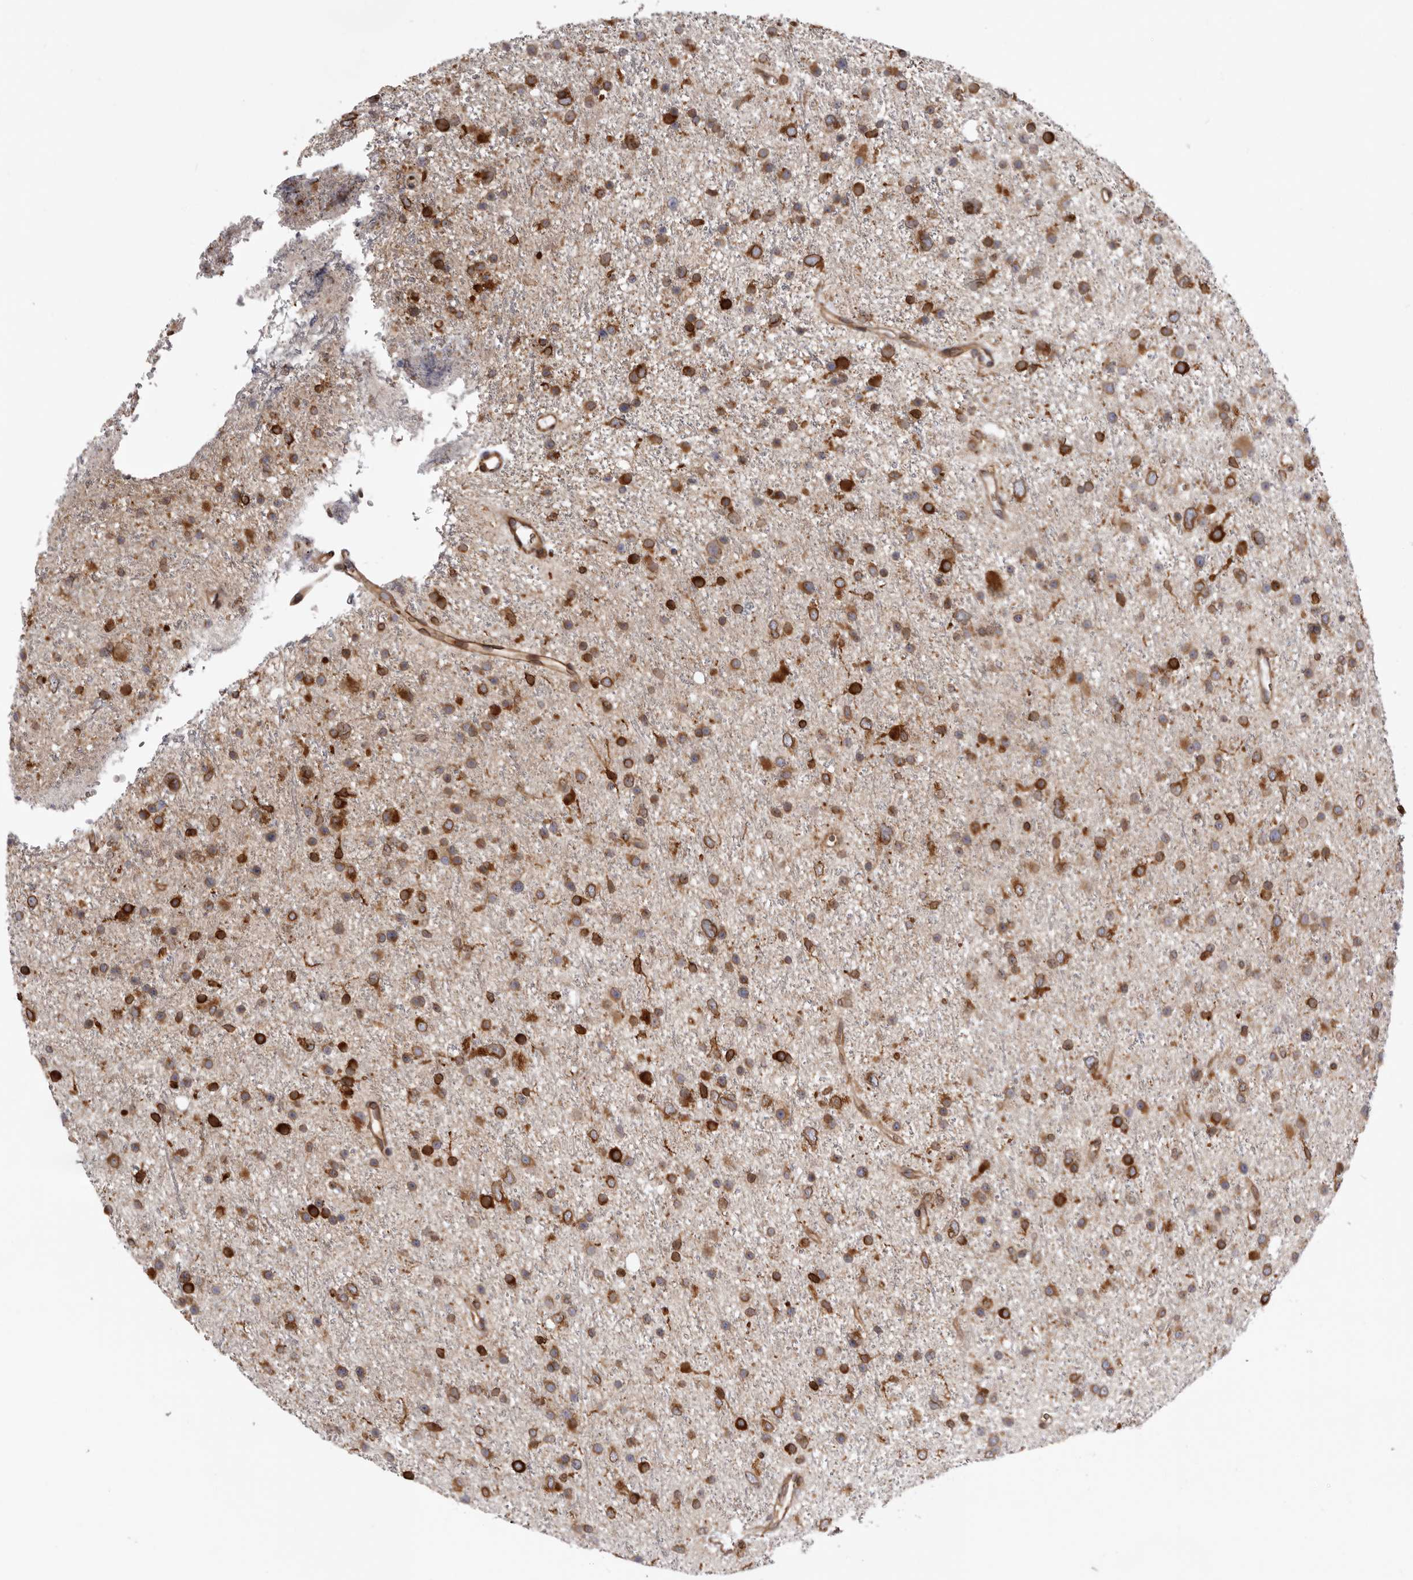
{"staining": {"intensity": "moderate", "quantity": ">75%", "location": "cytoplasmic/membranous"}, "tissue": "glioma", "cell_type": "Tumor cells", "image_type": "cancer", "snomed": [{"axis": "morphology", "description": "Glioma, malignant, Low grade"}, {"axis": "topography", "description": "Cerebral cortex"}], "caption": "Glioma stained for a protein (brown) shows moderate cytoplasmic/membranous positive expression in approximately >75% of tumor cells.", "gene": "C4orf3", "patient": {"sex": "female", "age": 39}}